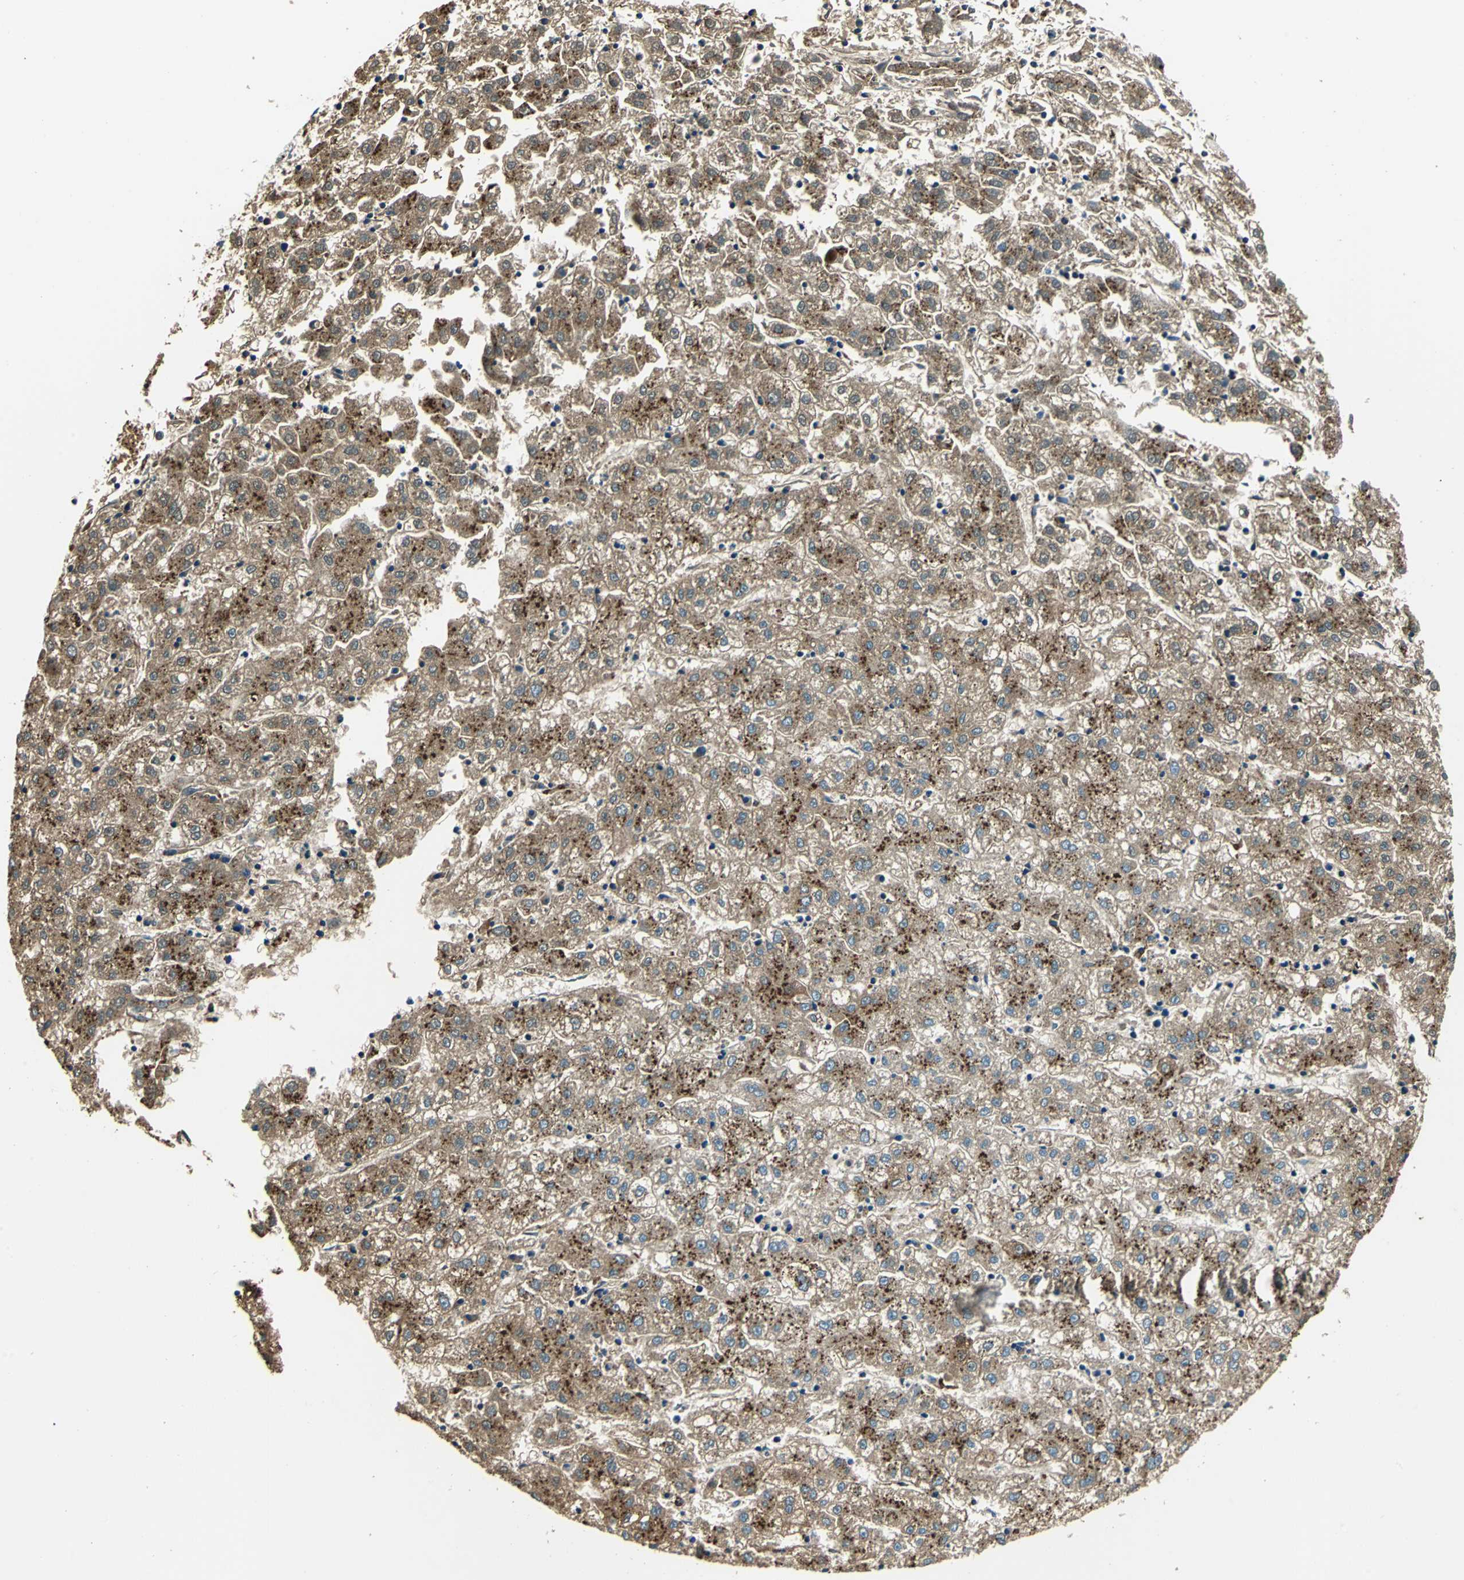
{"staining": {"intensity": "moderate", "quantity": ">75%", "location": "cytoplasmic/membranous"}, "tissue": "liver cancer", "cell_type": "Tumor cells", "image_type": "cancer", "snomed": [{"axis": "morphology", "description": "Carcinoma, Hepatocellular, NOS"}, {"axis": "topography", "description": "Liver"}], "caption": "Liver cancer stained for a protein displays moderate cytoplasmic/membranous positivity in tumor cells.", "gene": "NIT1", "patient": {"sex": "male", "age": 72}}